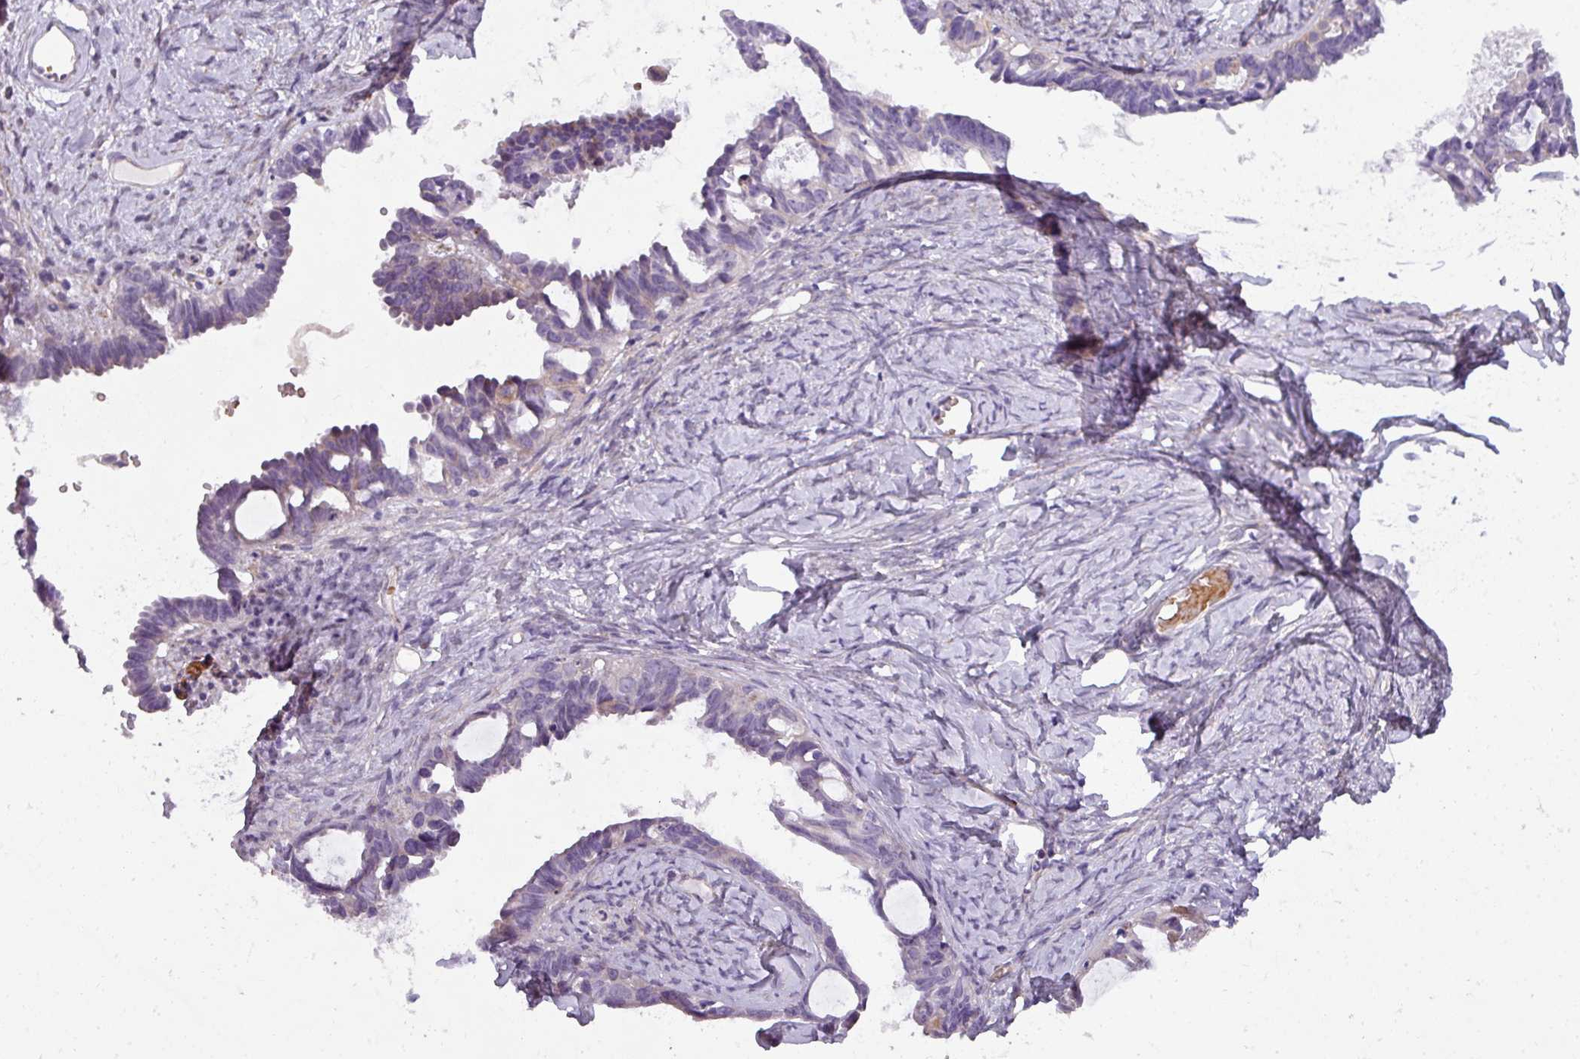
{"staining": {"intensity": "weak", "quantity": "<25%", "location": "cytoplasmic/membranous"}, "tissue": "ovarian cancer", "cell_type": "Tumor cells", "image_type": "cancer", "snomed": [{"axis": "morphology", "description": "Cystadenocarcinoma, serous, NOS"}, {"axis": "topography", "description": "Ovary"}], "caption": "There is no significant positivity in tumor cells of ovarian cancer. (Stains: DAB immunohistochemistry (IHC) with hematoxylin counter stain, Microscopy: brightfield microscopy at high magnification).", "gene": "BUD23", "patient": {"sex": "female", "age": 69}}